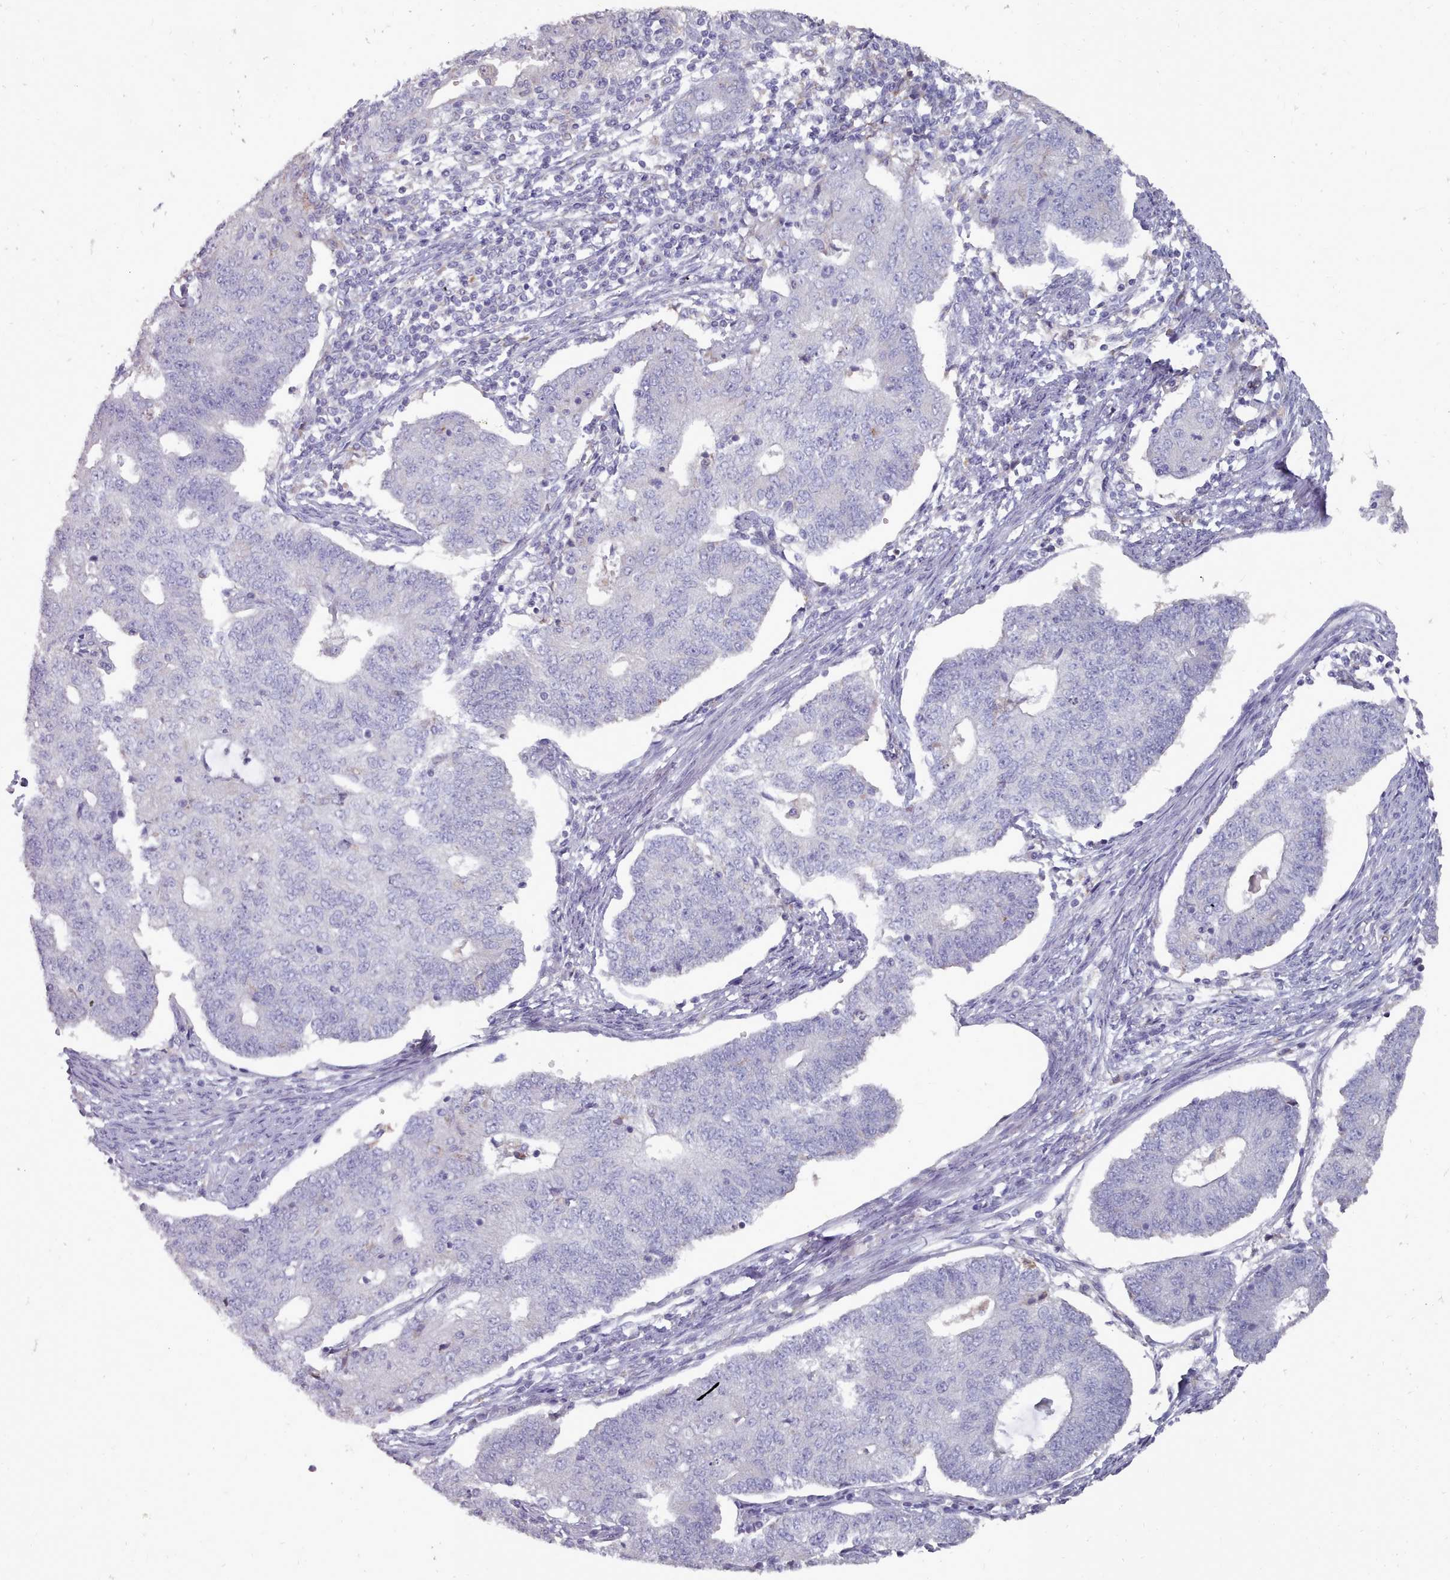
{"staining": {"intensity": "negative", "quantity": "none", "location": "none"}, "tissue": "endometrial cancer", "cell_type": "Tumor cells", "image_type": "cancer", "snomed": [{"axis": "morphology", "description": "Adenocarcinoma, NOS"}, {"axis": "topography", "description": "Endometrium"}], "caption": "Endometrial cancer was stained to show a protein in brown. There is no significant positivity in tumor cells. (IHC, brightfield microscopy, high magnification).", "gene": "OTULINL", "patient": {"sex": "female", "age": 56}}